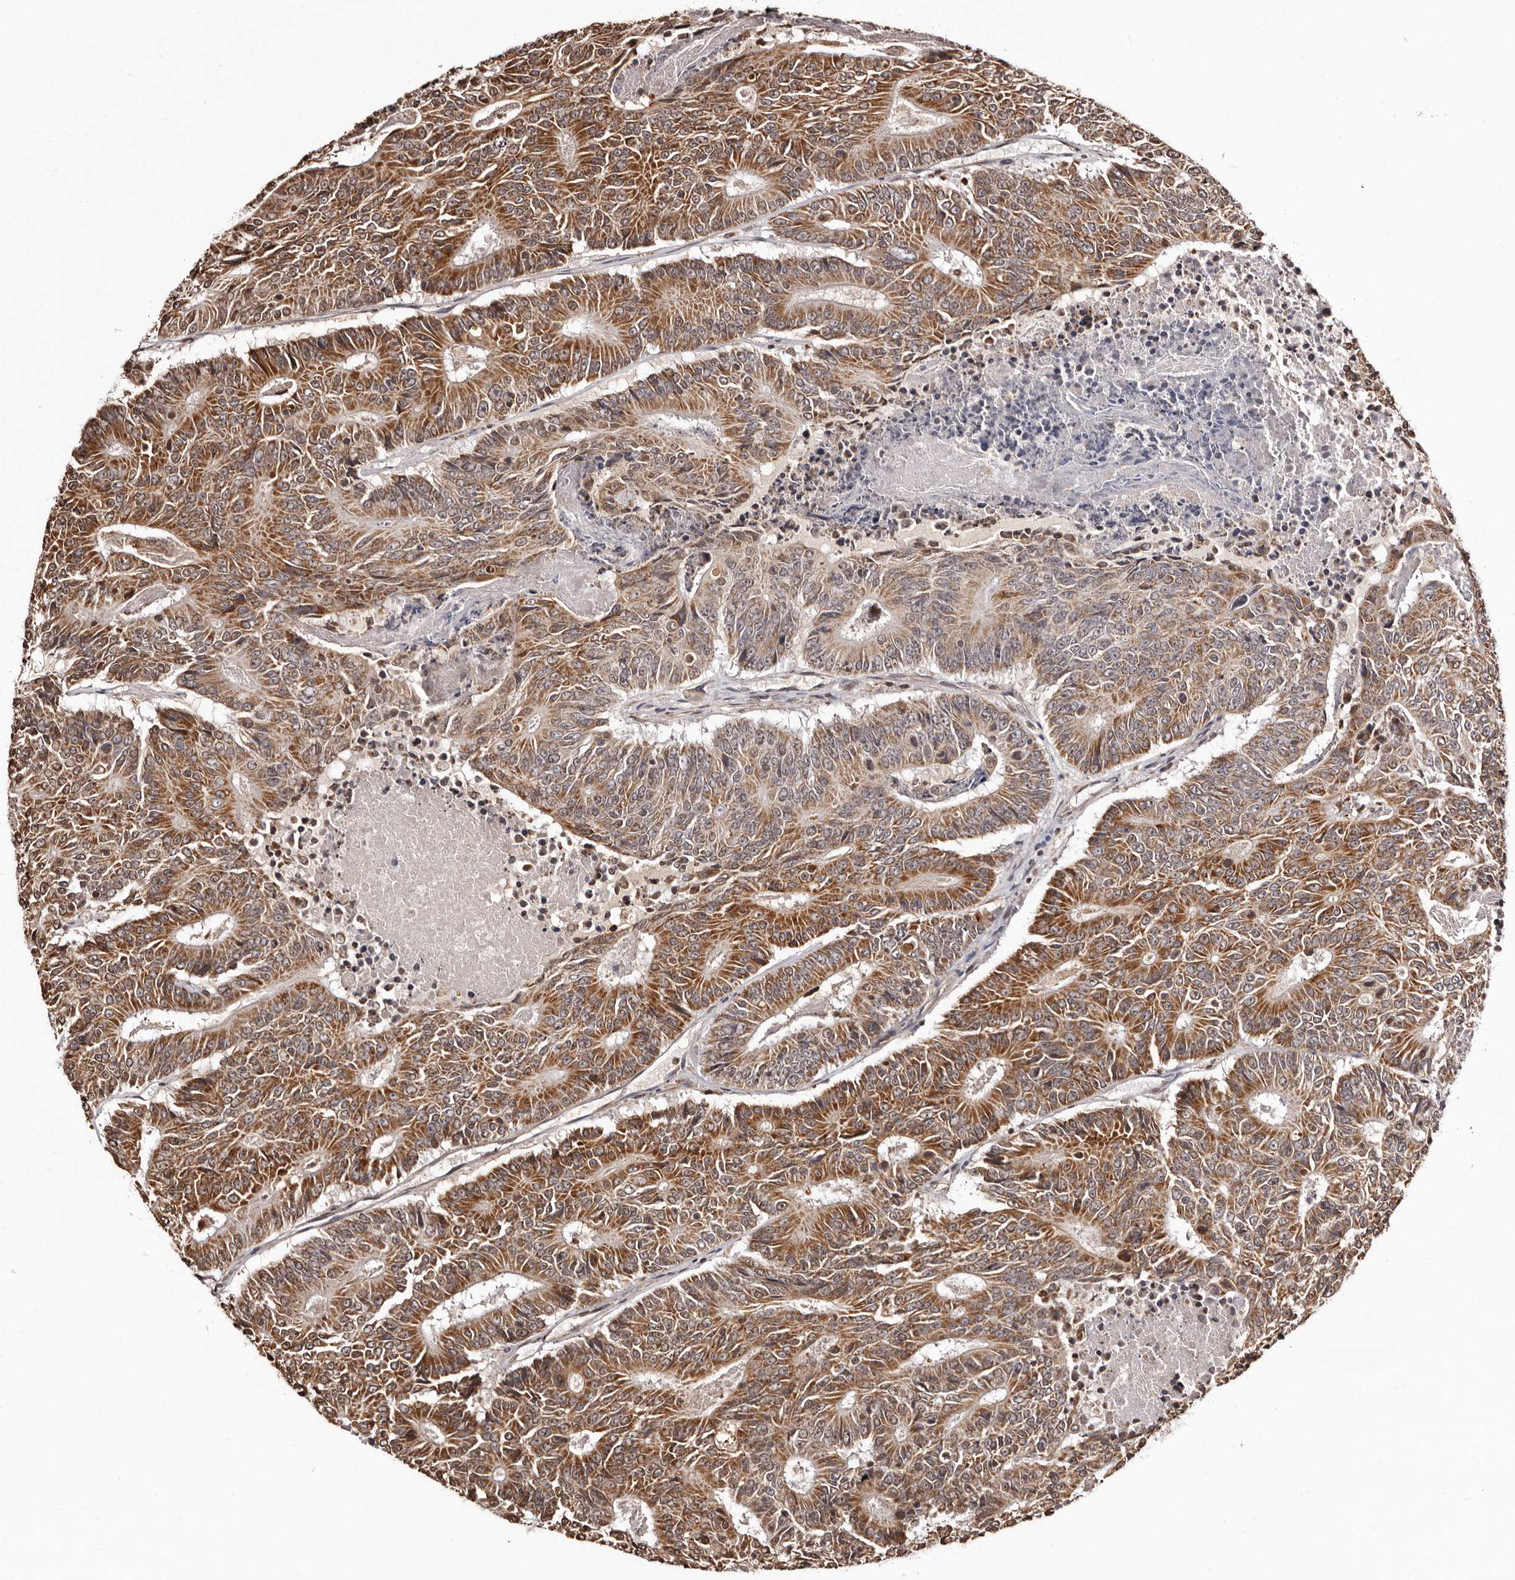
{"staining": {"intensity": "moderate", "quantity": ">75%", "location": "cytoplasmic/membranous"}, "tissue": "colorectal cancer", "cell_type": "Tumor cells", "image_type": "cancer", "snomed": [{"axis": "morphology", "description": "Adenocarcinoma, NOS"}, {"axis": "topography", "description": "Colon"}], "caption": "A photomicrograph showing moderate cytoplasmic/membranous positivity in about >75% of tumor cells in colorectal cancer (adenocarcinoma), as visualized by brown immunohistochemical staining.", "gene": "CCDC190", "patient": {"sex": "male", "age": 83}}